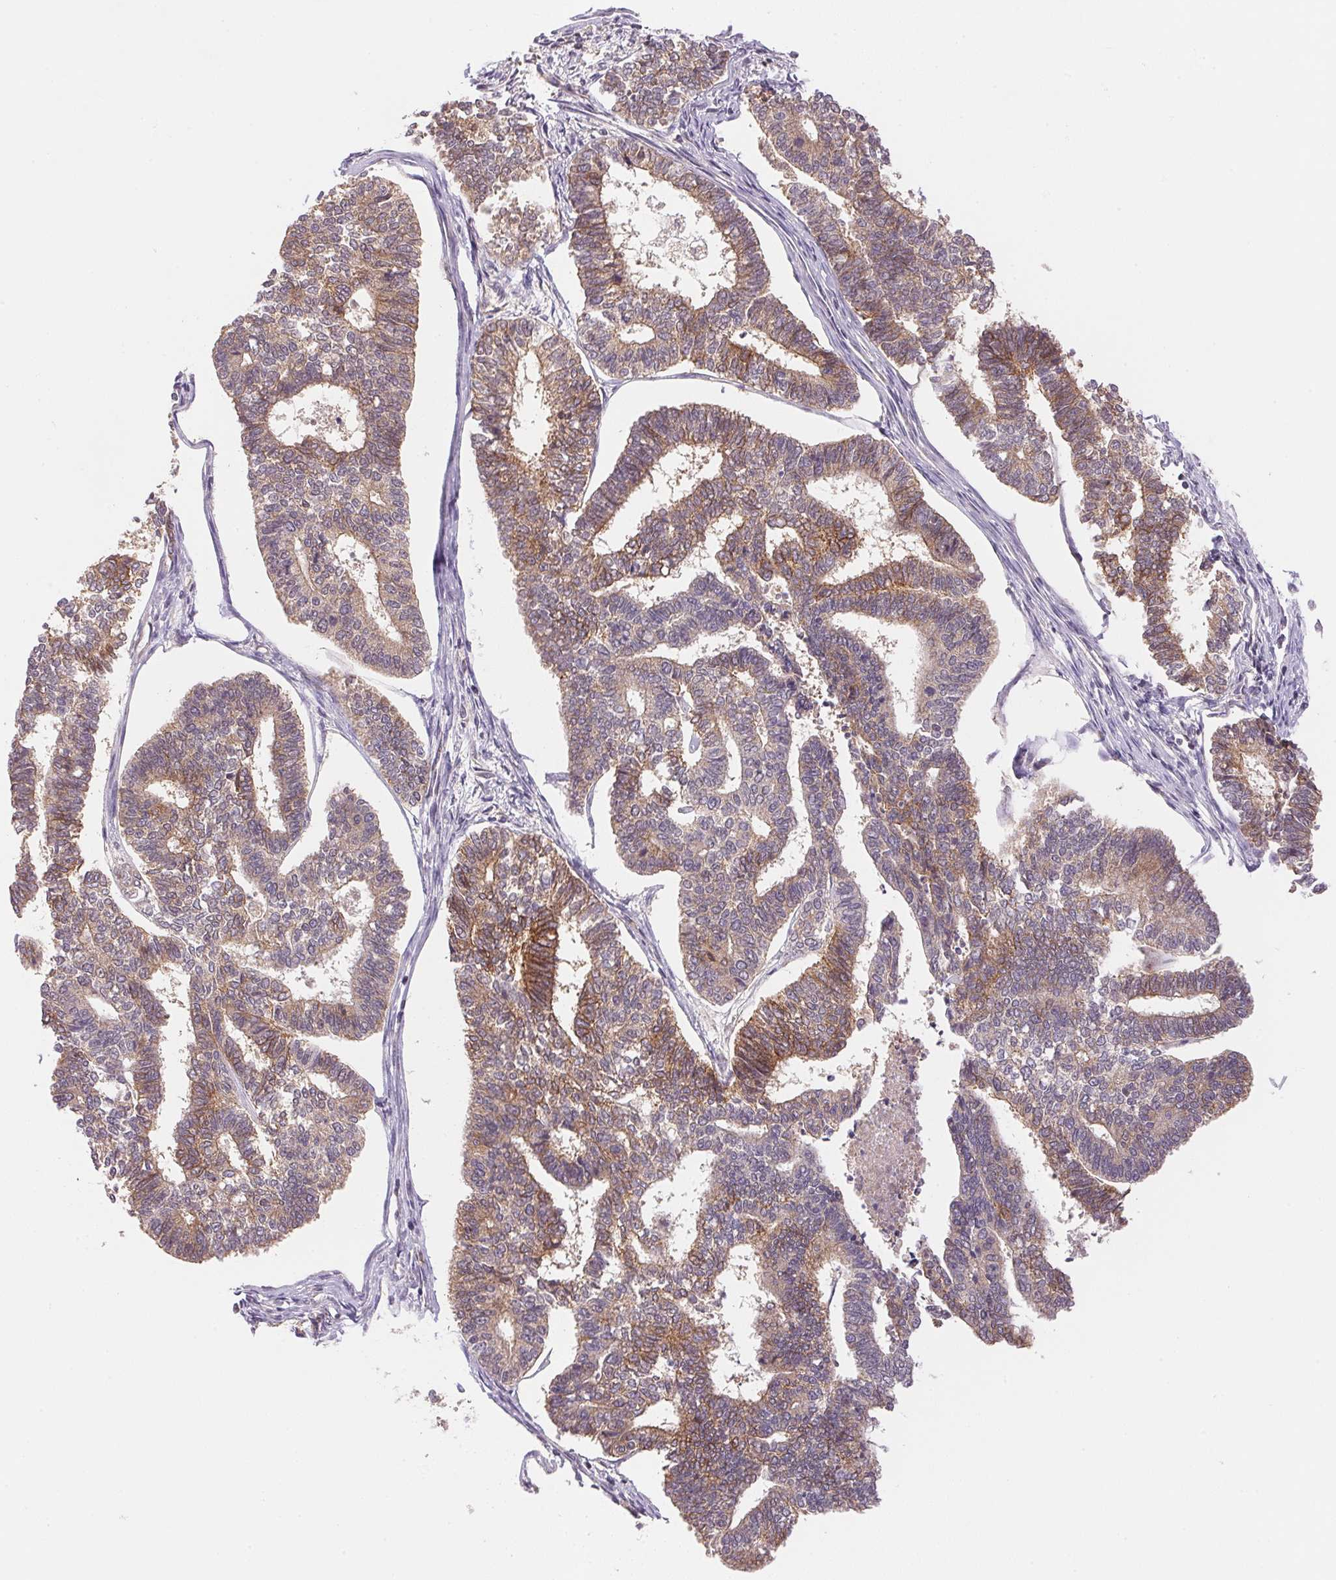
{"staining": {"intensity": "moderate", "quantity": "25%-75%", "location": "cytoplasmic/membranous"}, "tissue": "endometrial cancer", "cell_type": "Tumor cells", "image_type": "cancer", "snomed": [{"axis": "morphology", "description": "Adenocarcinoma, NOS"}, {"axis": "topography", "description": "Endometrium"}], "caption": "Tumor cells reveal medium levels of moderate cytoplasmic/membranous expression in approximately 25%-75% of cells in endometrial adenocarcinoma.", "gene": "BNIP5", "patient": {"sex": "female", "age": 70}}